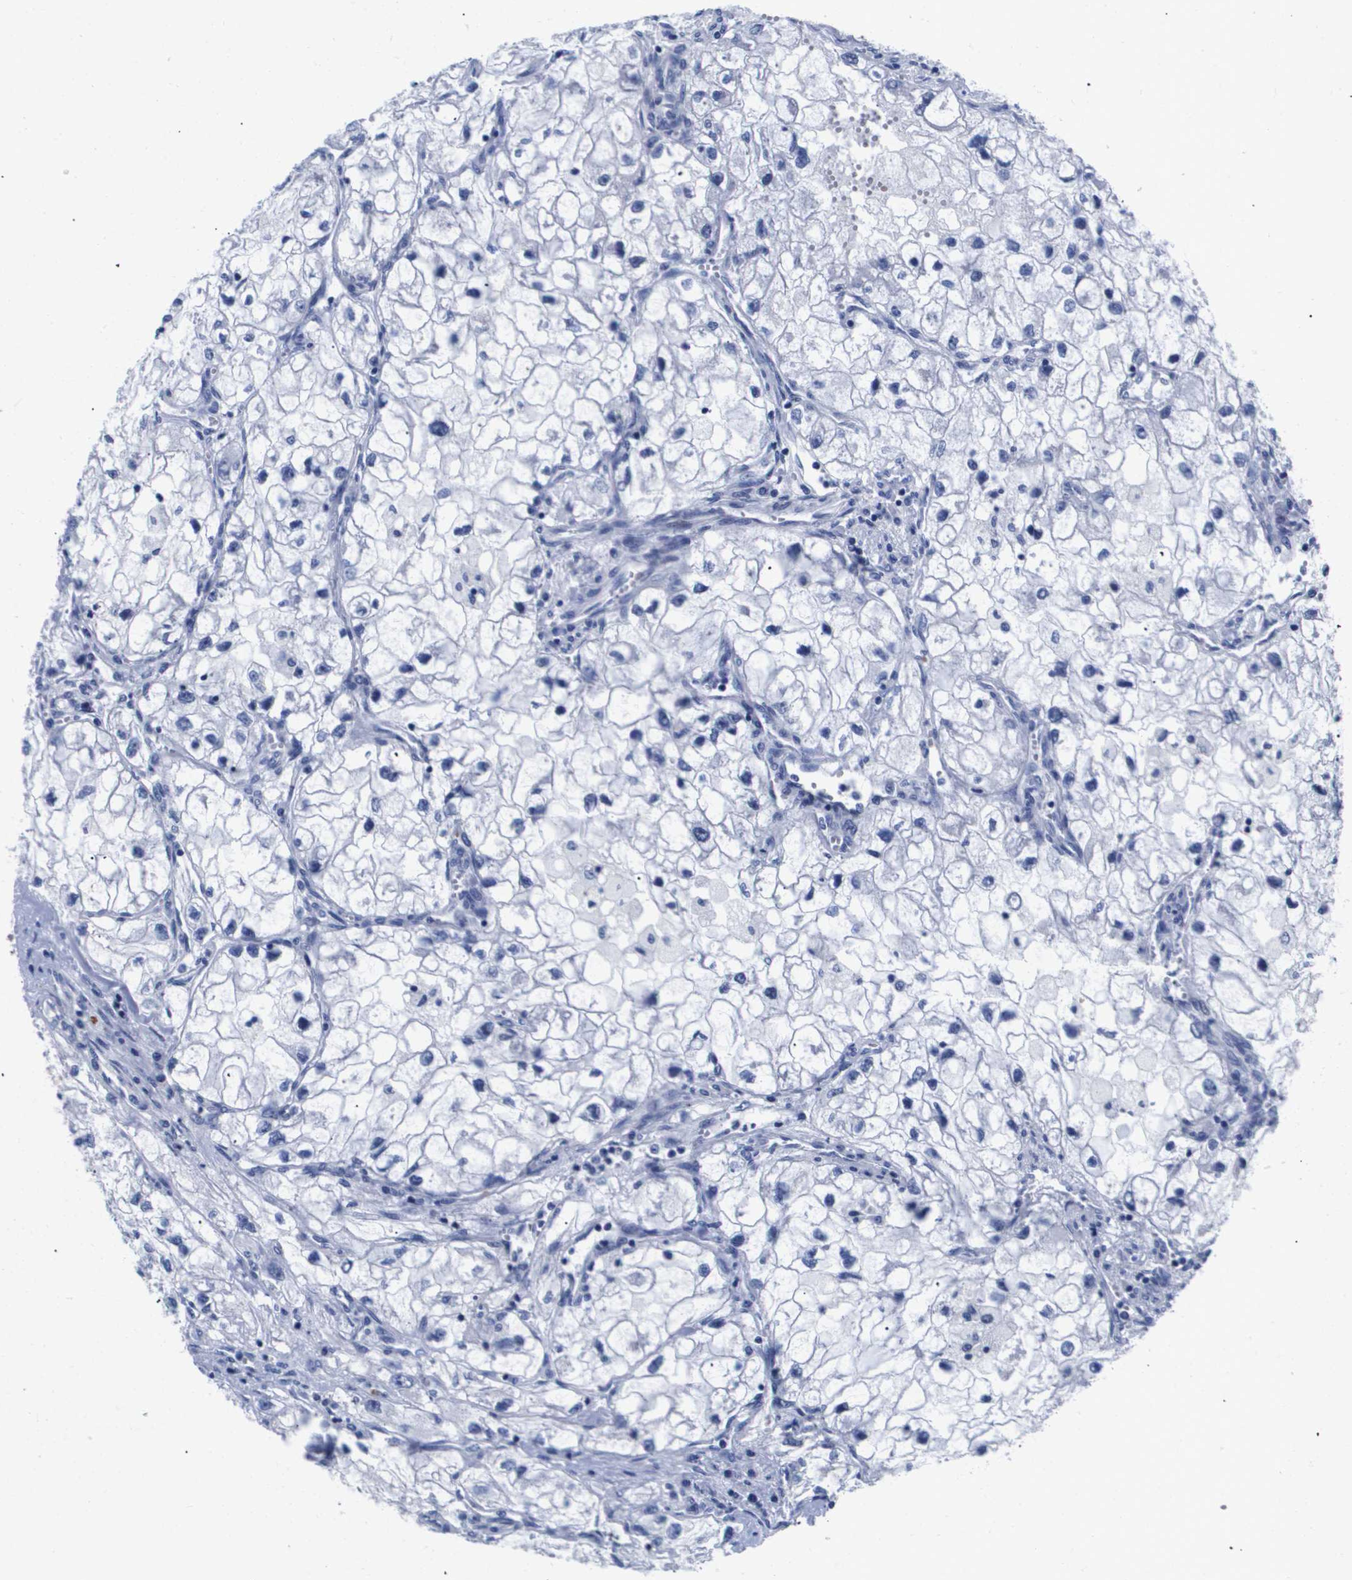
{"staining": {"intensity": "negative", "quantity": "none", "location": "none"}, "tissue": "renal cancer", "cell_type": "Tumor cells", "image_type": "cancer", "snomed": [{"axis": "morphology", "description": "Adenocarcinoma, NOS"}, {"axis": "topography", "description": "Kidney"}], "caption": "High magnification brightfield microscopy of renal cancer (adenocarcinoma) stained with DAB (3,3'-diaminobenzidine) (brown) and counterstained with hematoxylin (blue): tumor cells show no significant positivity.", "gene": "ATP6V0A4", "patient": {"sex": "female", "age": 70}}